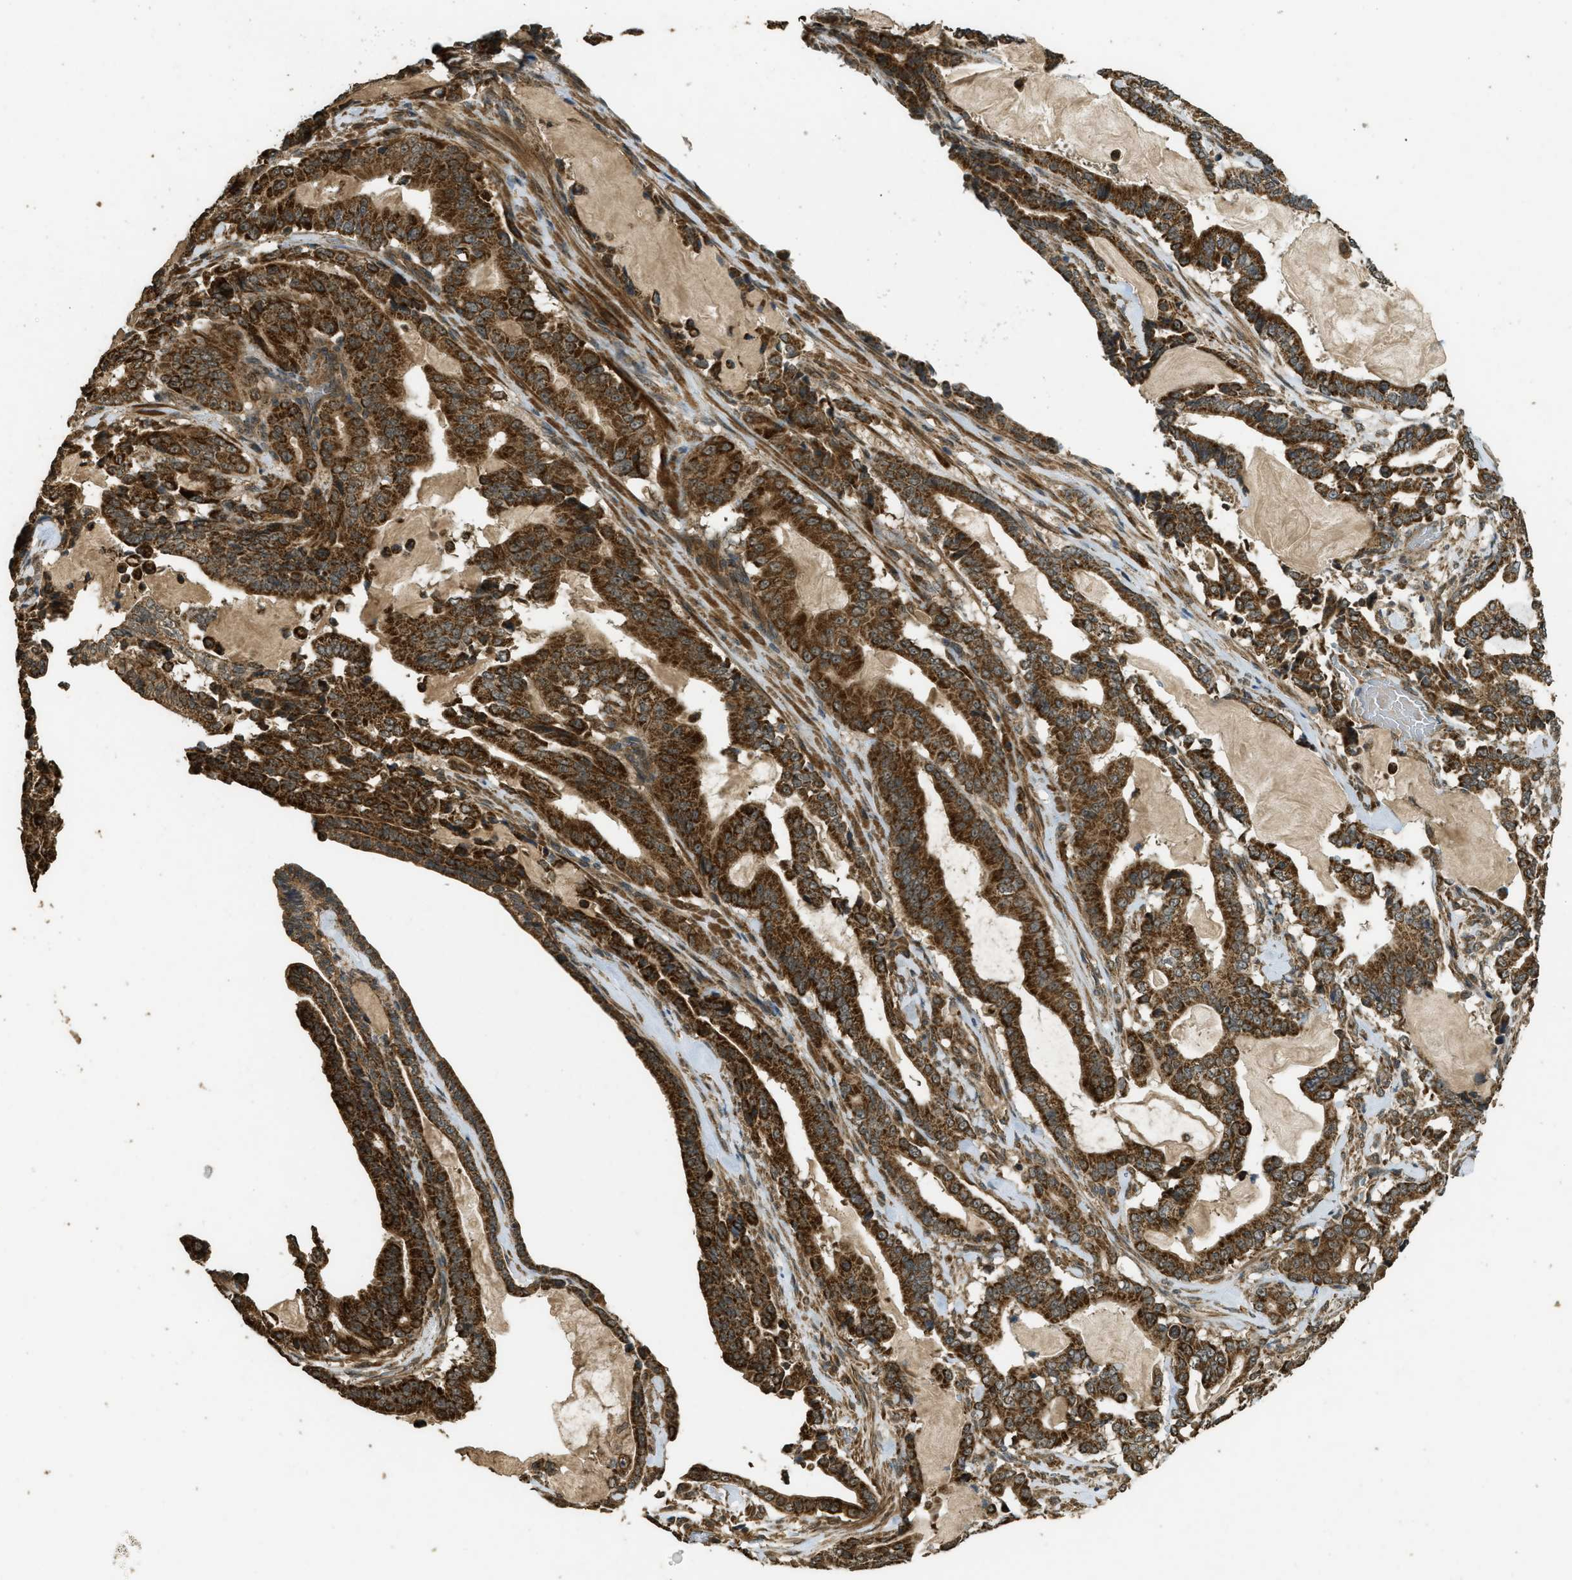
{"staining": {"intensity": "strong", "quantity": ">75%", "location": "cytoplasmic/membranous"}, "tissue": "pancreatic cancer", "cell_type": "Tumor cells", "image_type": "cancer", "snomed": [{"axis": "morphology", "description": "Adenocarcinoma, NOS"}, {"axis": "topography", "description": "Pancreas"}], "caption": "Immunohistochemistry (IHC) (DAB (3,3'-diaminobenzidine)) staining of pancreatic cancer displays strong cytoplasmic/membranous protein staining in about >75% of tumor cells.", "gene": "CTPS1", "patient": {"sex": "male", "age": 63}}